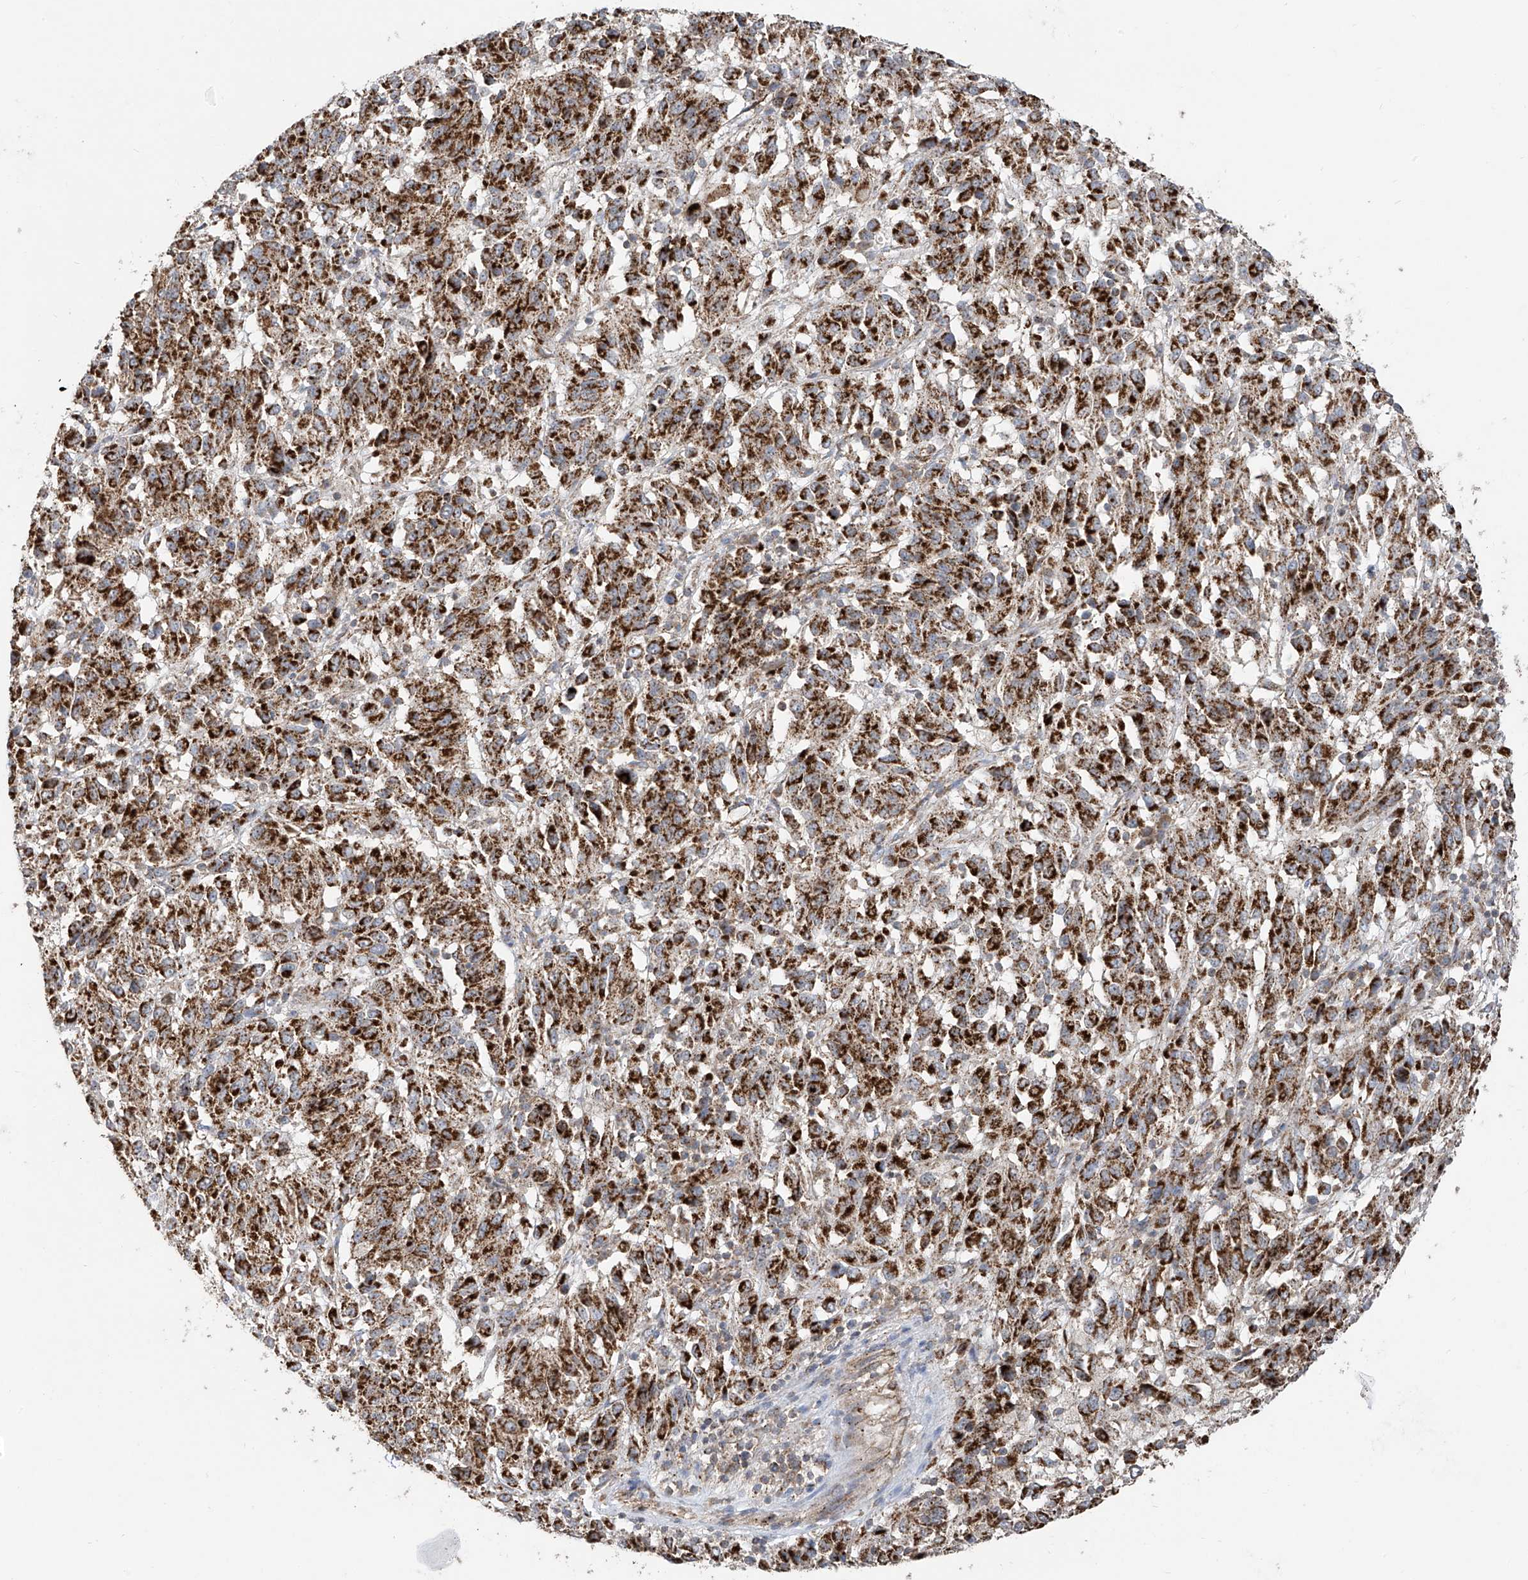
{"staining": {"intensity": "strong", "quantity": ">75%", "location": "cytoplasmic/membranous"}, "tissue": "melanoma", "cell_type": "Tumor cells", "image_type": "cancer", "snomed": [{"axis": "morphology", "description": "Malignant melanoma, NOS"}, {"axis": "topography", "description": "Skin"}], "caption": "Brown immunohistochemical staining in human melanoma reveals strong cytoplasmic/membranous staining in about >75% of tumor cells.", "gene": "UQCC1", "patient": {"sex": "female", "age": 82}}